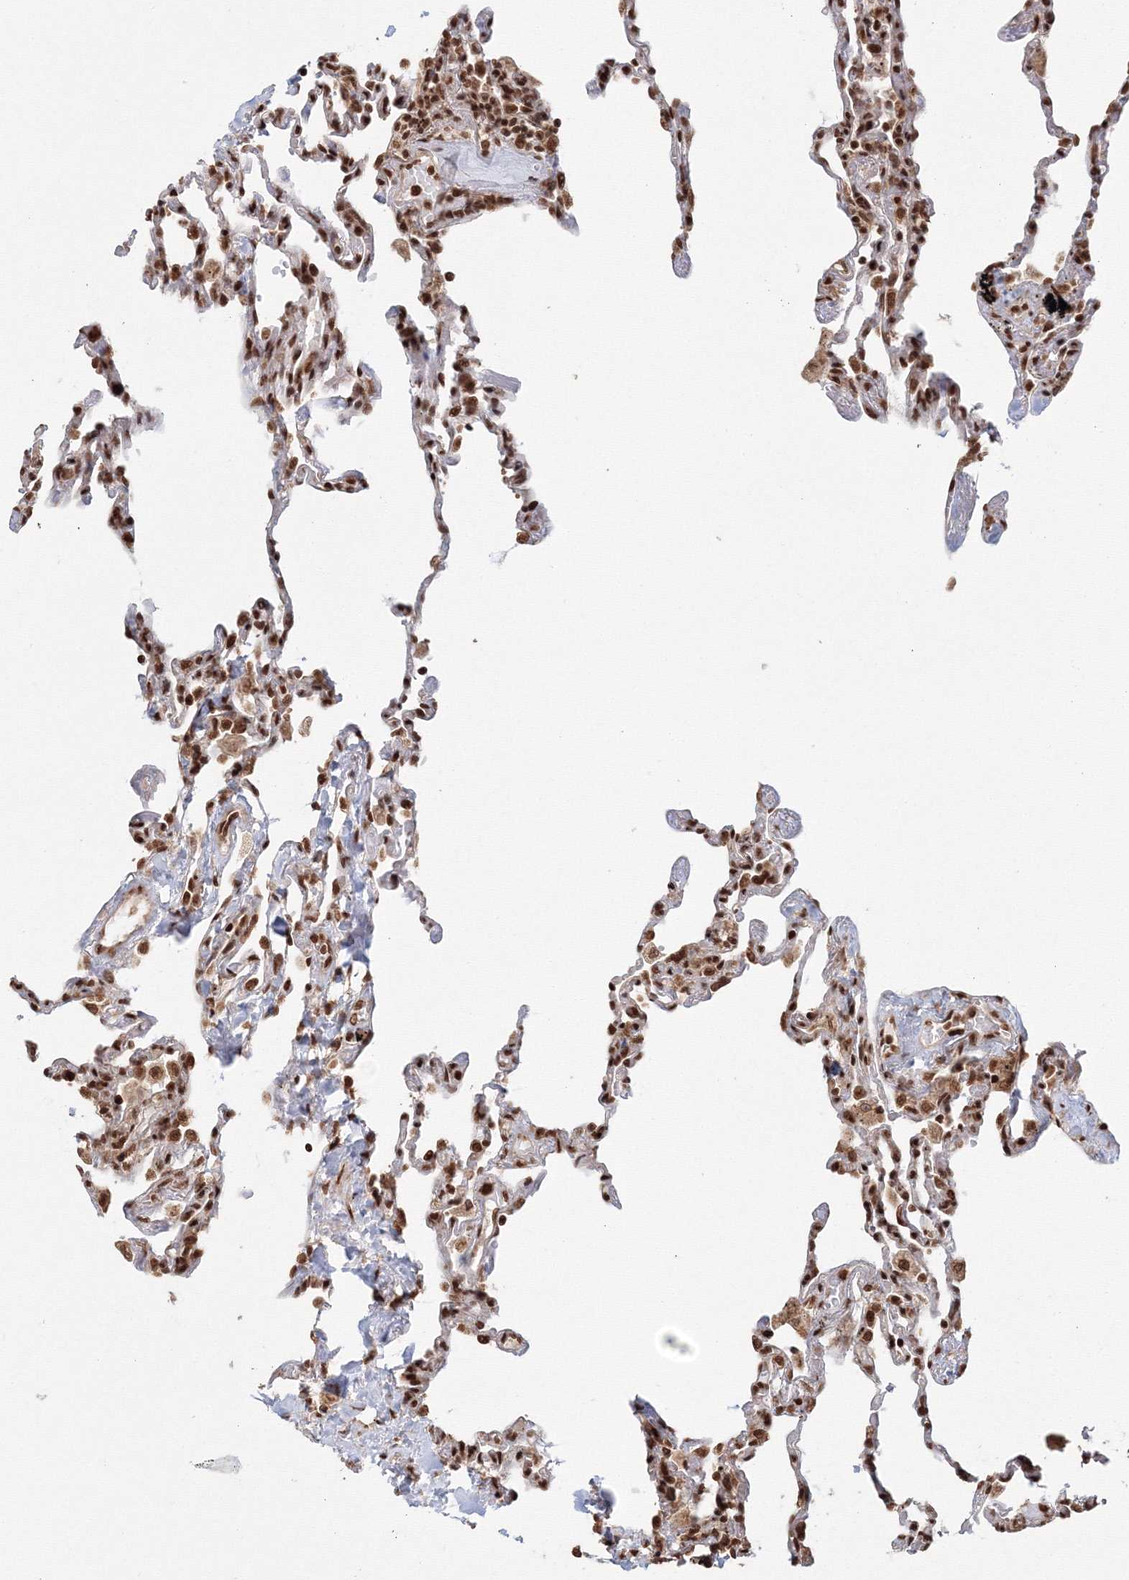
{"staining": {"intensity": "strong", "quantity": ">75%", "location": "nuclear"}, "tissue": "lung", "cell_type": "Alveolar cells", "image_type": "normal", "snomed": [{"axis": "morphology", "description": "Normal tissue, NOS"}, {"axis": "topography", "description": "Lung"}], "caption": "DAB (3,3'-diaminobenzidine) immunohistochemical staining of unremarkable human lung displays strong nuclear protein positivity in about >75% of alveolar cells.", "gene": "KIF20A", "patient": {"sex": "male", "age": 59}}